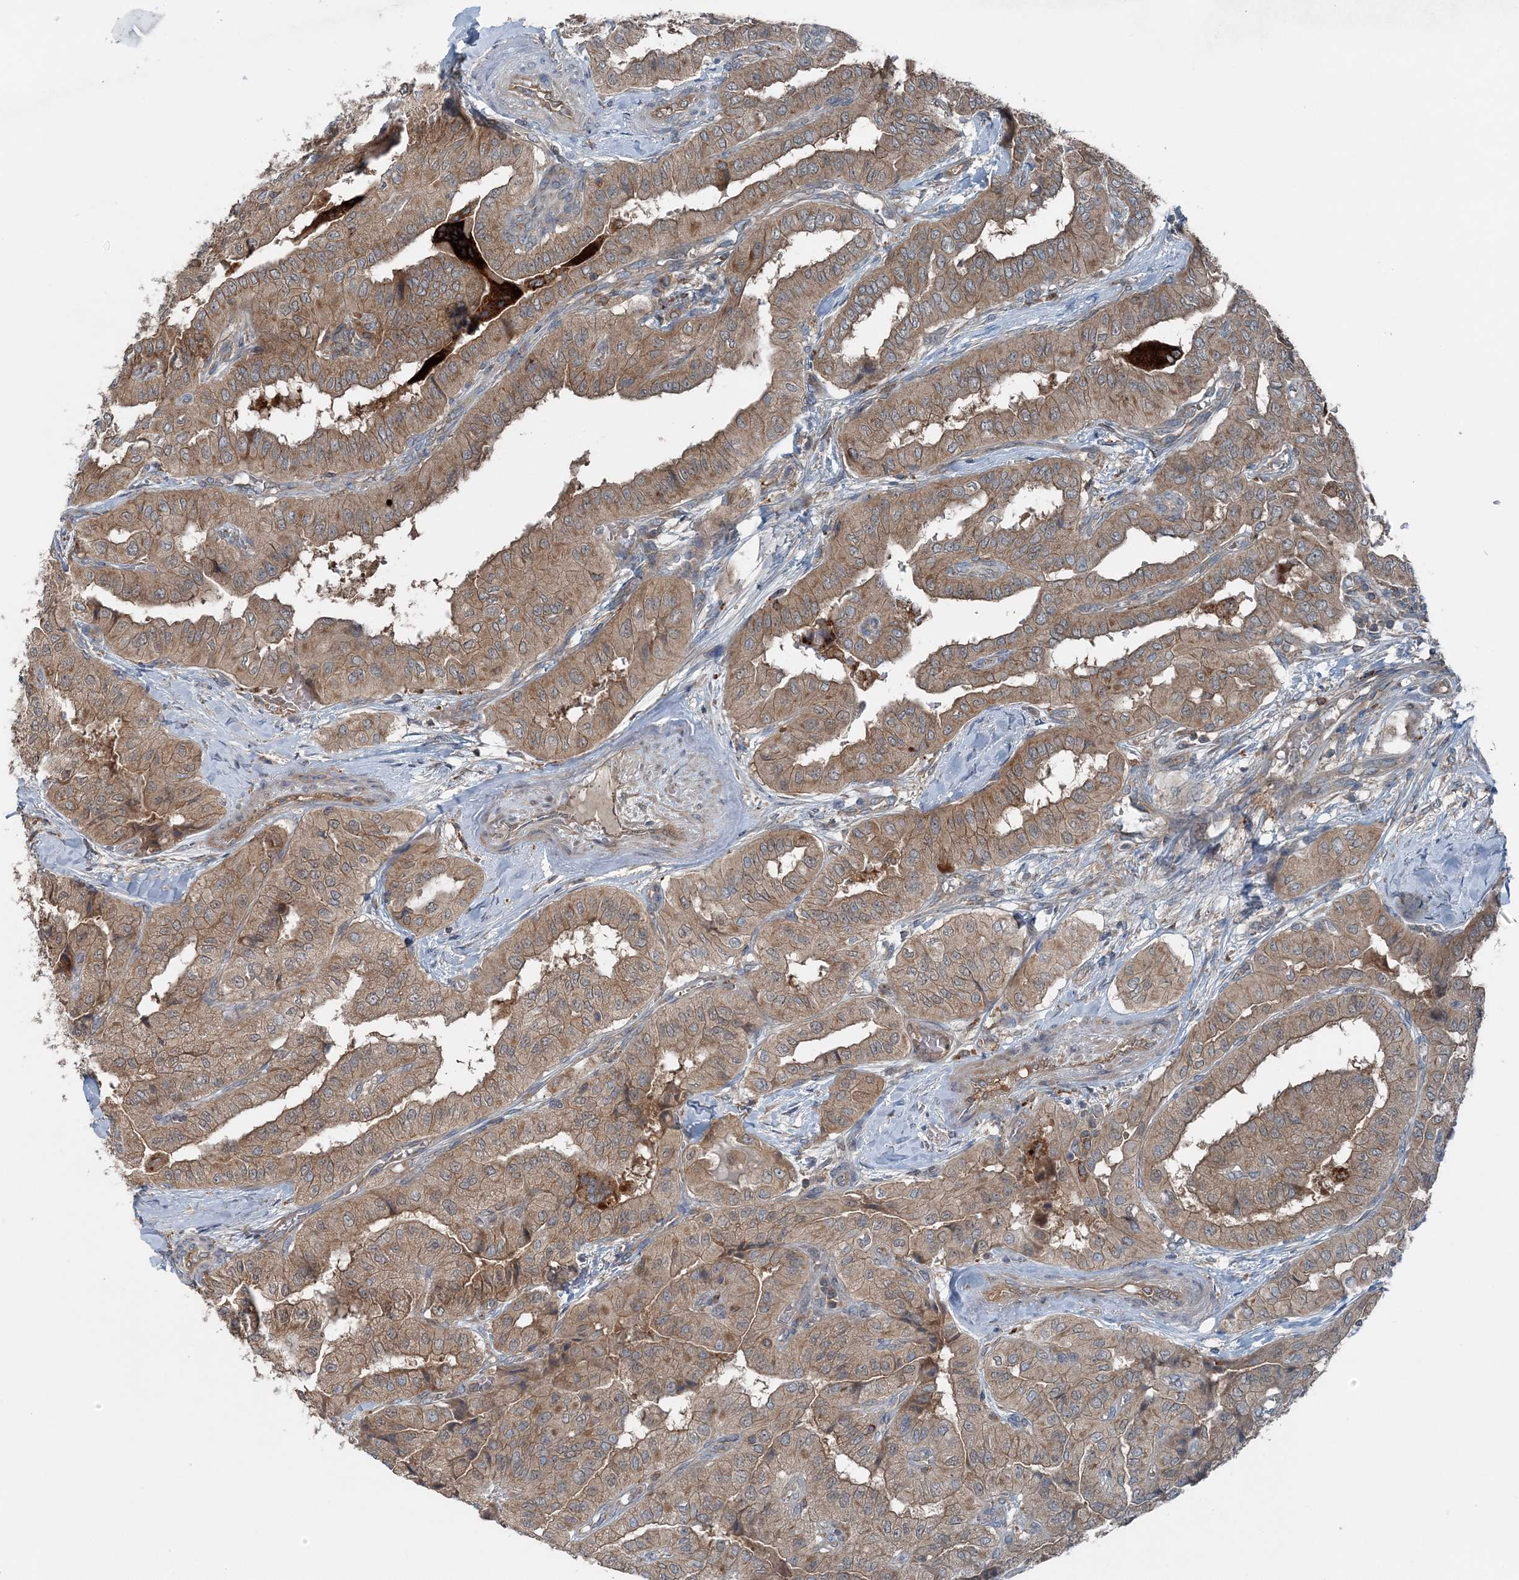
{"staining": {"intensity": "moderate", "quantity": ">75%", "location": "cytoplasmic/membranous"}, "tissue": "thyroid cancer", "cell_type": "Tumor cells", "image_type": "cancer", "snomed": [{"axis": "morphology", "description": "Papillary adenocarcinoma, NOS"}, {"axis": "topography", "description": "Thyroid gland"}], "caption": "The histopathology image reveals a brown stain indicating the presence of a protein in the cytoplasmic/membranous of tumor cells in thyroid cancer (papillary adenocarcinoma).", "gene": "ASNSD1", "patient": {"sex": "female", "age": 59}}